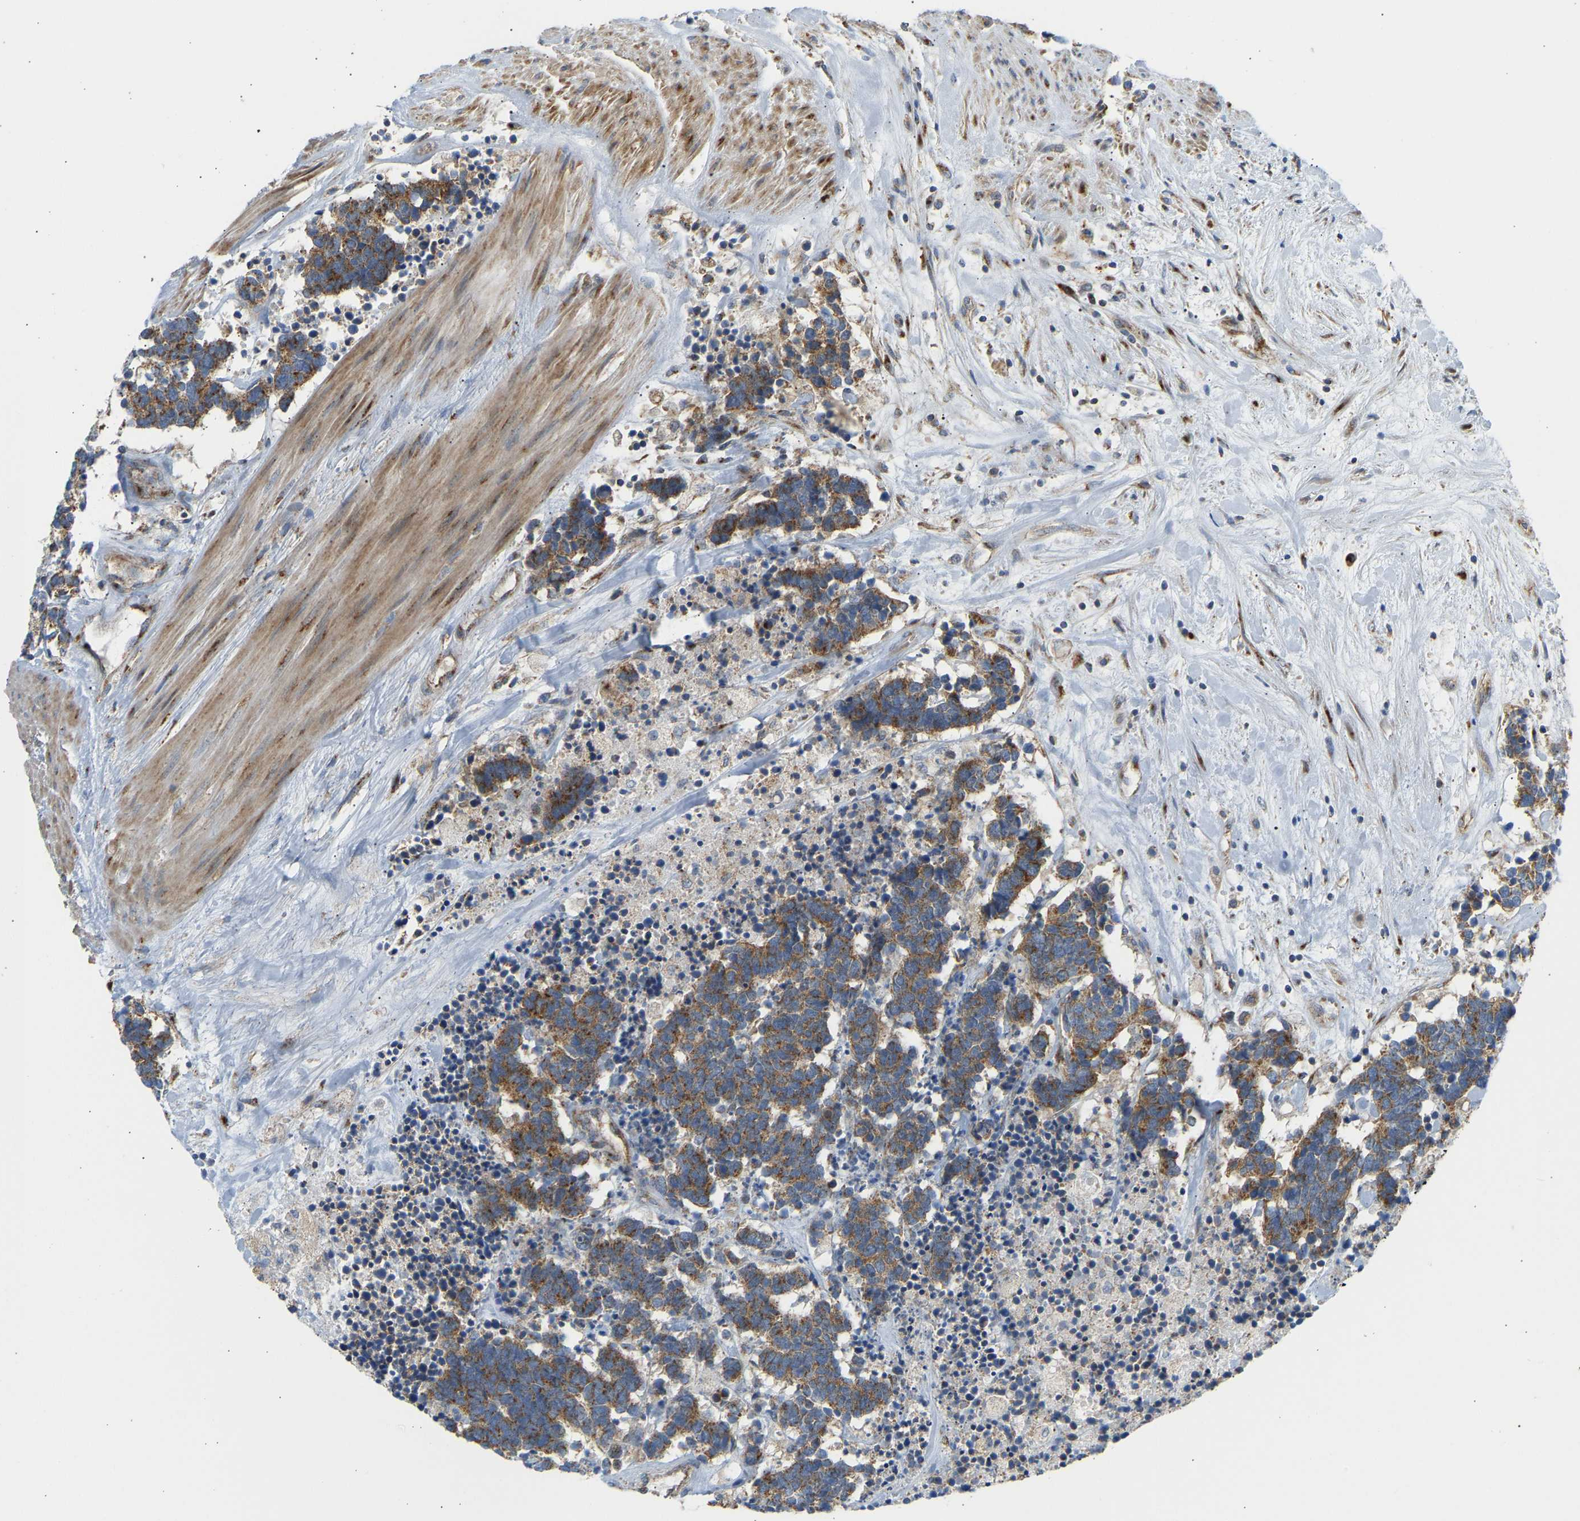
{"staining": {"intensity": "moderate", "quantity": ">75%", "location": "cytoplasmic/membranous"}, "tissue": "carcinoid", "cell_type": "Tumor cells", "image_type": "cancer", "snomed": [{"axis": "morphology", "description": "Carcinoma, NOS"}, {"axis": "morphology", "description": "Carcinoid, malignant, NOS"}, {"axis": "topography", "description": "Urinary bladder"}], "caption": "This photomicrograph reveals immunohistochemistry staining of human carcinoid, with medium moderate cytoplasmic/membranous staining in about >75% of tumor cells.", "gene": "YIPF2", "patient": {"sex": "male", "age": 57}}